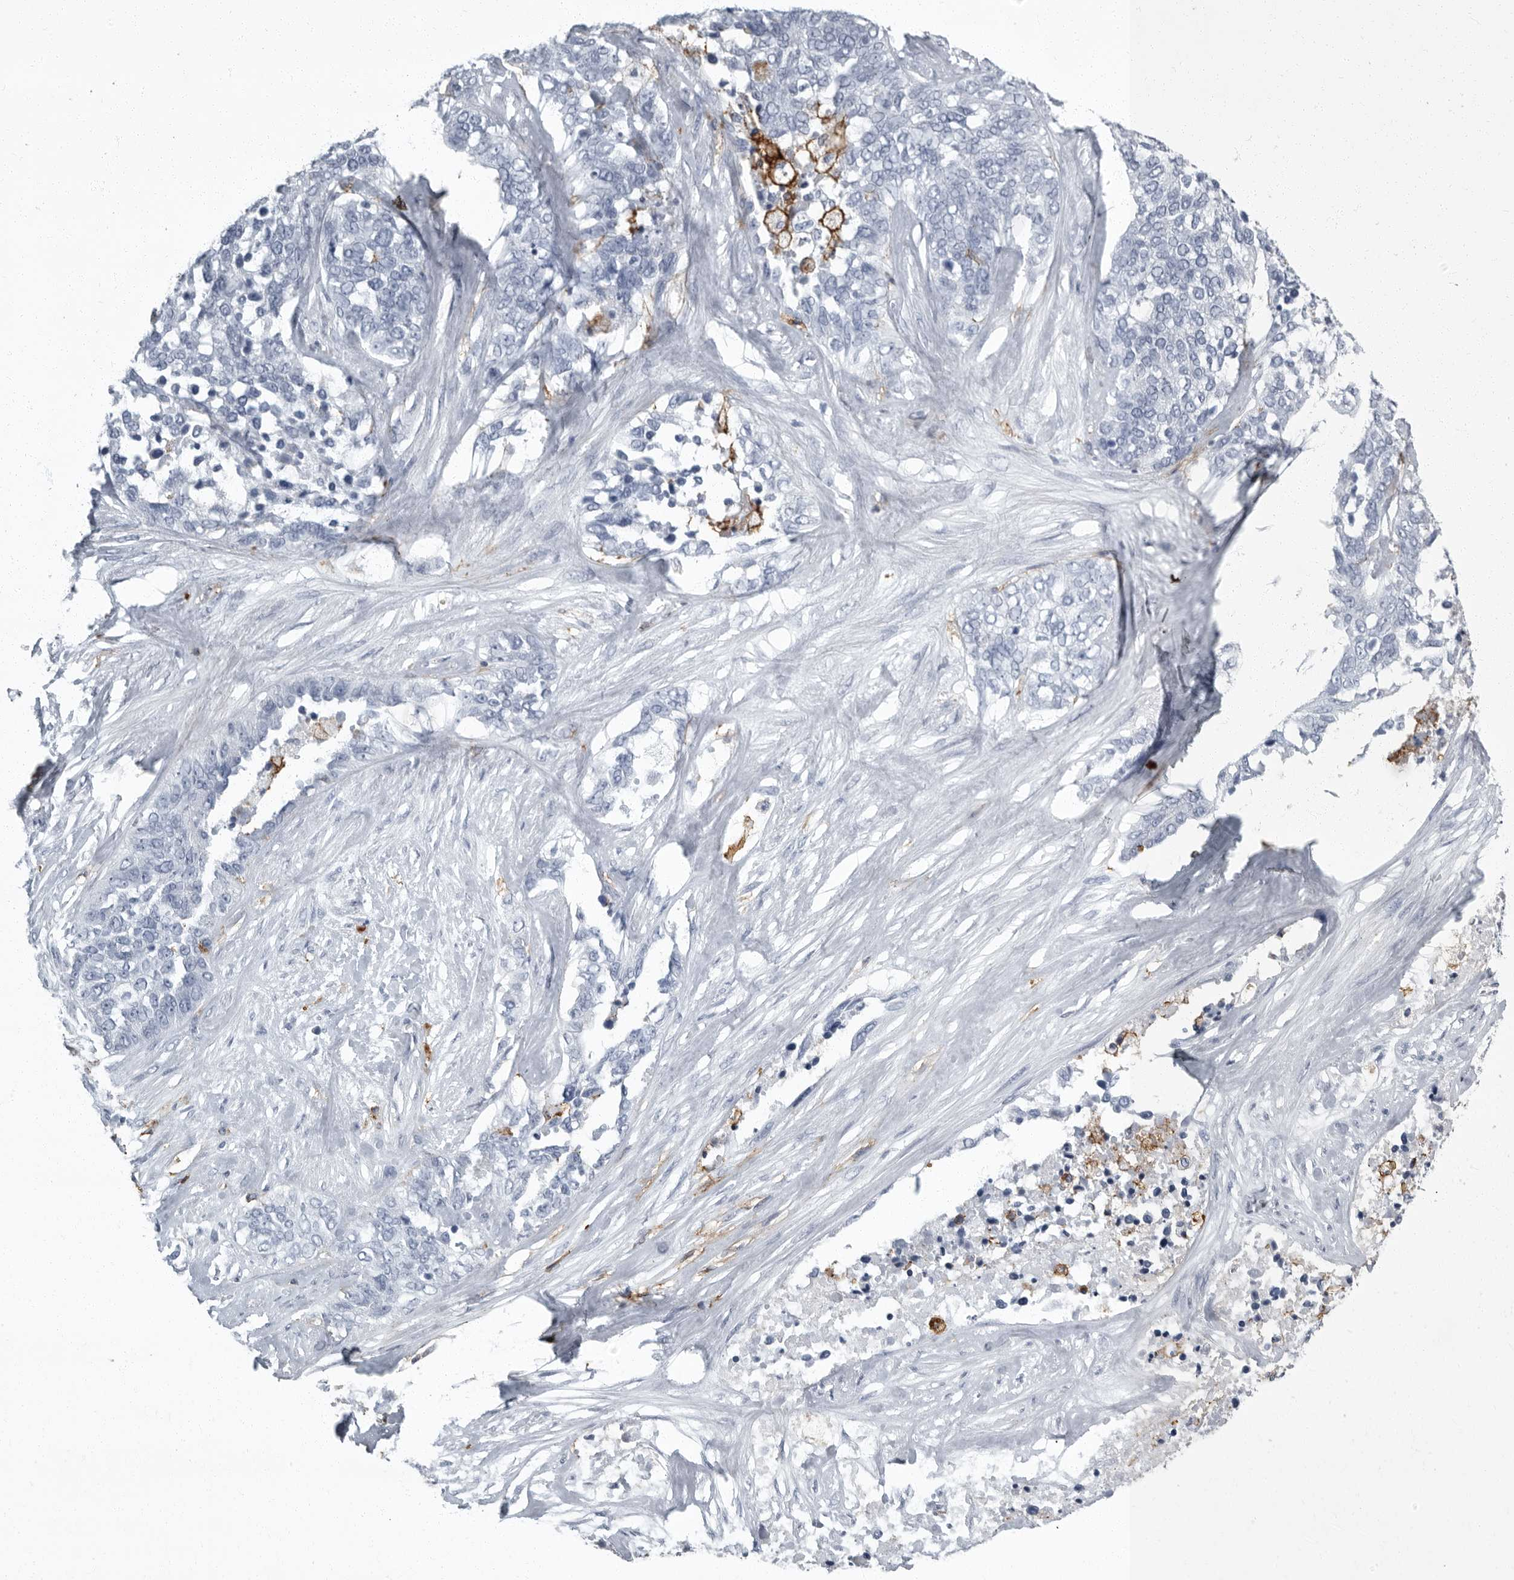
{"staining": {"intensity": "negative", "quantity": "none", "location": "none"}, "tissue": "ovarian cancer", "cell_type": "Tumor cells", "image_type": "cancer", "snomed": [{"axis": "morphology", "description": "Cystadenocarcinoma, serous, NOS"}, {"axis": "topography", "description": "Ovary"}], "caption": "Immunohistochemical staining of human ovarian cancer demonstrates no significant expression in tumor cells.", "gene": "FCER1G", "patient": {"sex": "female", "age": 44}}